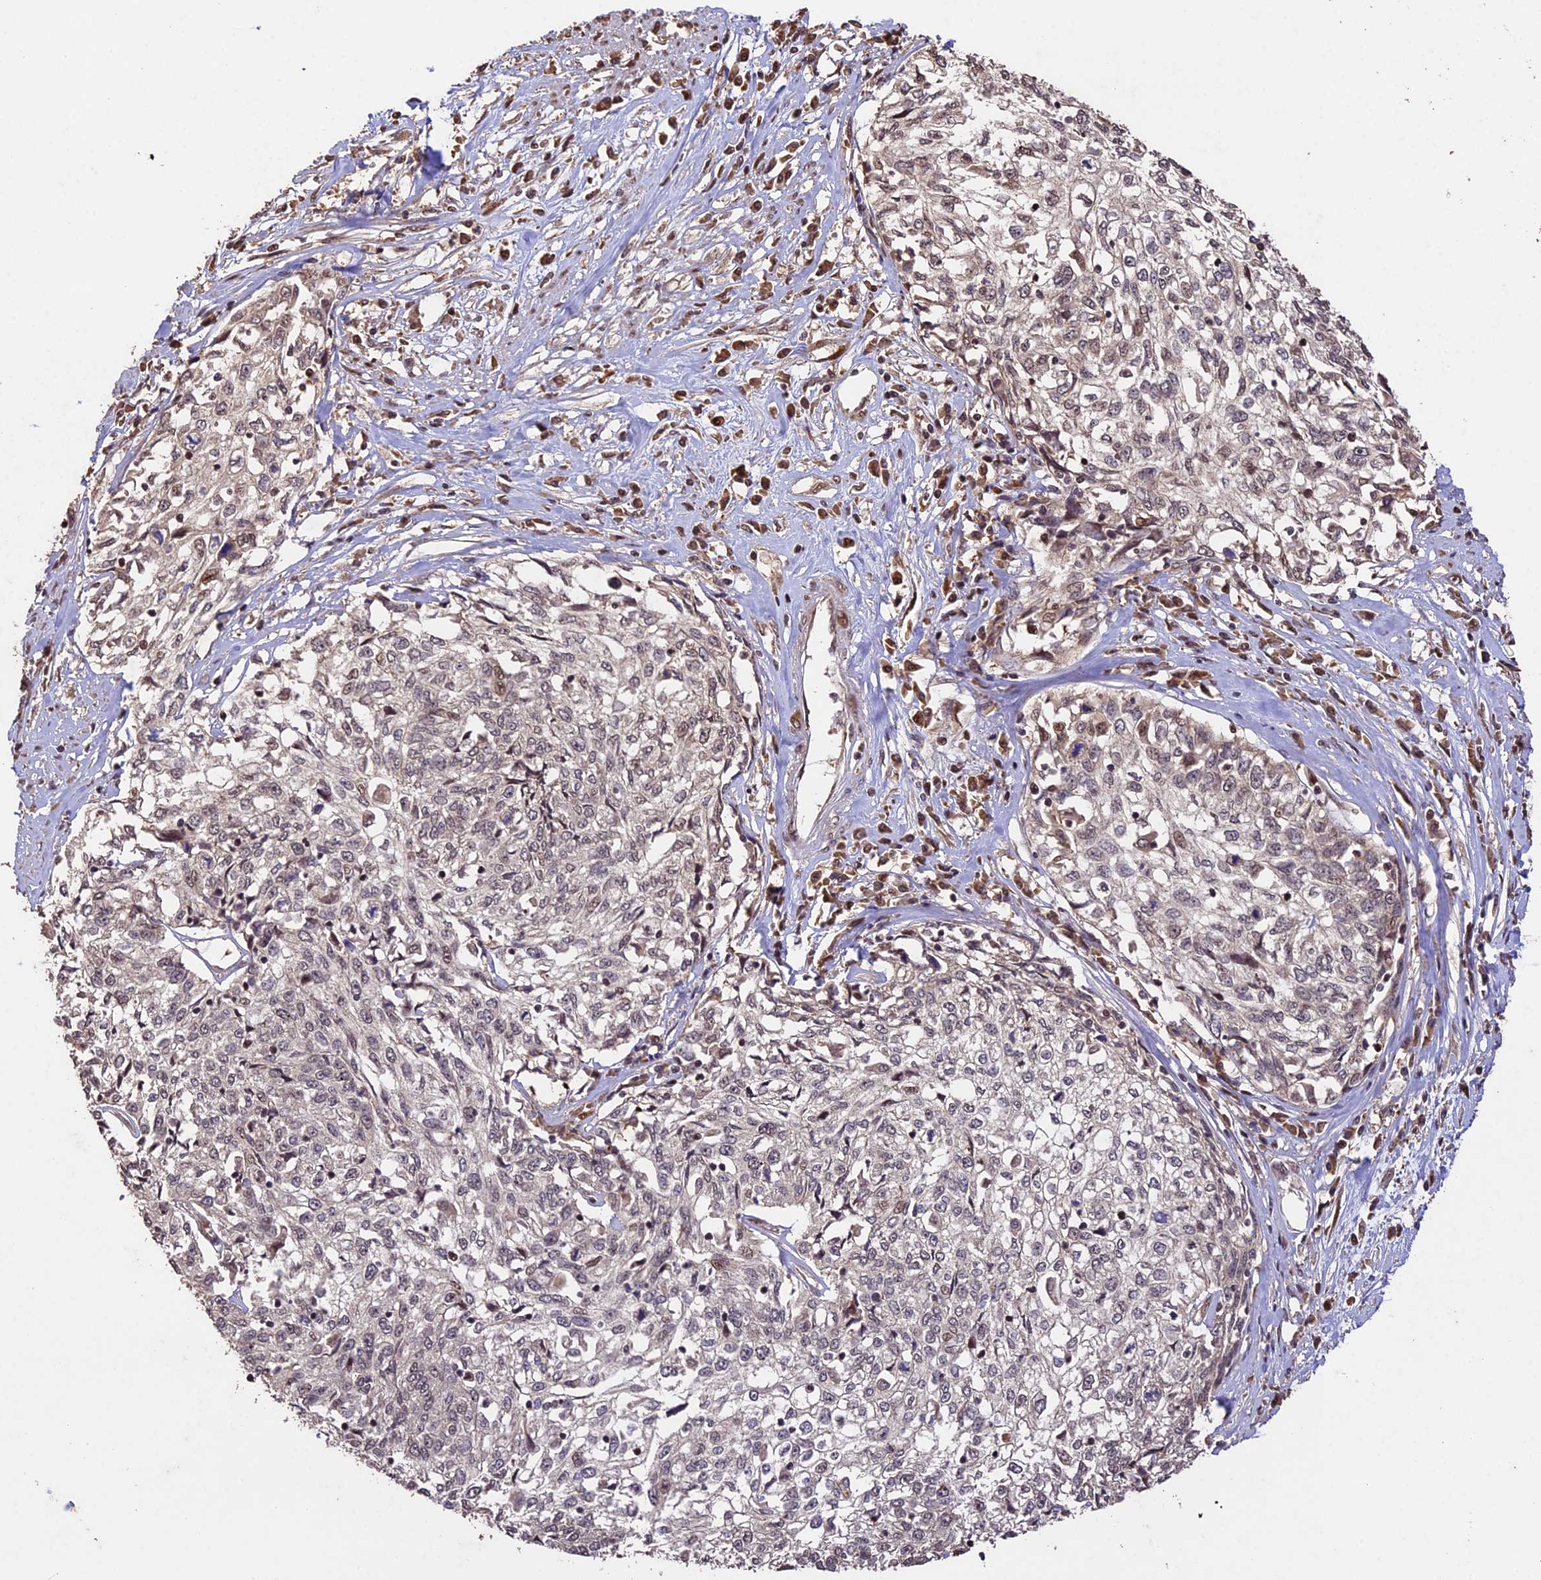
{"staining": {"intensity": "weak", "quantity": "<25%", "location": "nuclear"}, "tissue": "cervical cancer", "cell_type": "Tumor cells", "image_type": "cancer", "snomed": [{"axis": "morphology", "description": "Squamous cell carcinoma, NOS"}, {"axis": "topography", "description": "Cervix"}], "caption": "DAB (3,3'-diaminobenzidine) immunohistochemical staining of cervical squamous cell carcinoma exhibits no significant positivity in tumor cells.", "gene": "CDKN2AIP", "patient": {"sex": "female", "age": 57}}